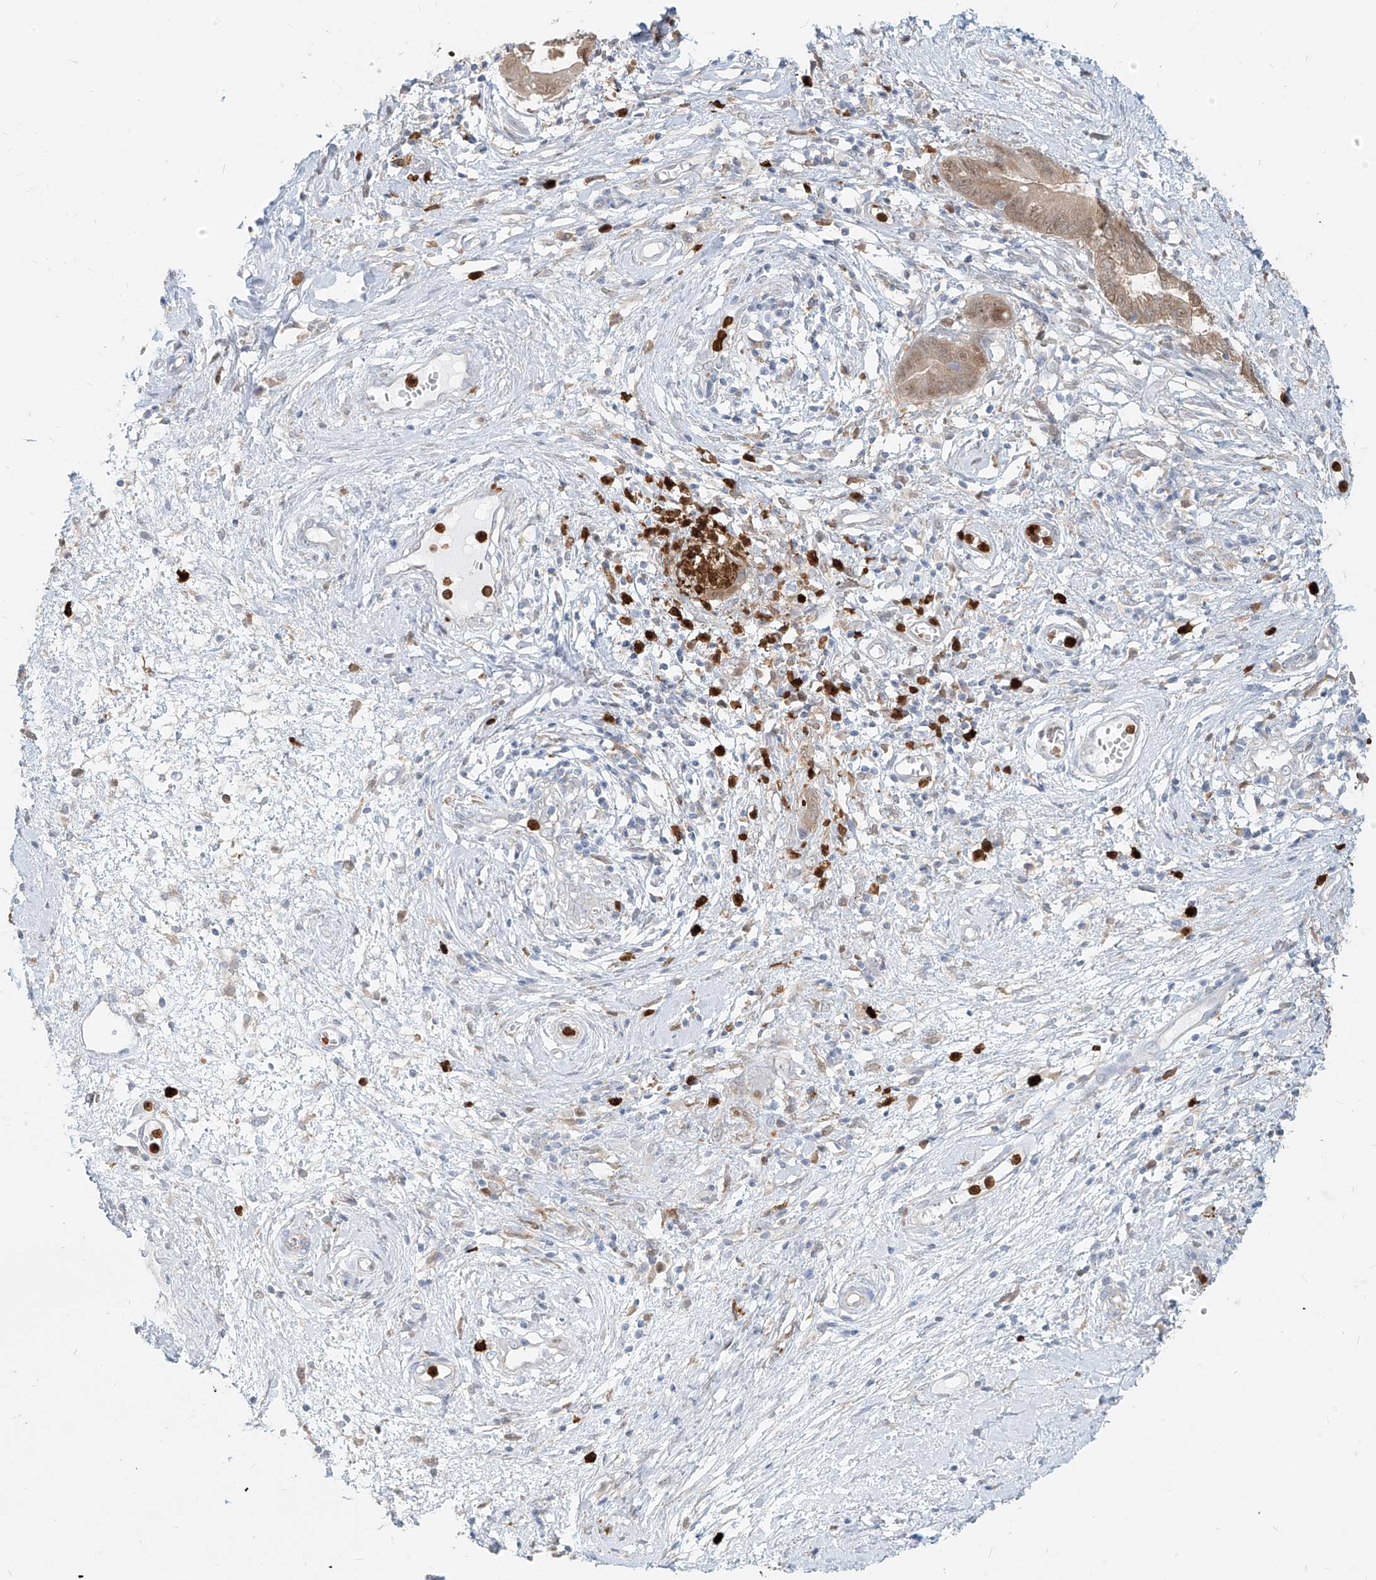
{"staining": {"intensity": "weak", "quantity": ">75%", "location": "cytoplasmic/membranous,nuclear"}, "tissue": "cervical cancer", "cell_type": "Tumor cells", "image_type": "cancer", "snomed": [{"axis": "morphology", "description": "Adenocarcinoma, NOS"}, {"axis": "topography", "description": "Cervix"}], "caption": "Immunohistochemistry (DAB (3,3'-diaminobenzidine)) staining of human cervical cancer (adenocarcinoma) shows weak cytoplasmic/membranous and nuclear protein staining in about >75% of tumor cells. (Stains: DAB in brown, nuclei in blue, Microscopy: brightfield microscopy at high magnification).", "gene": "PGD", "patient": {"sex": "female", "age": 44}}